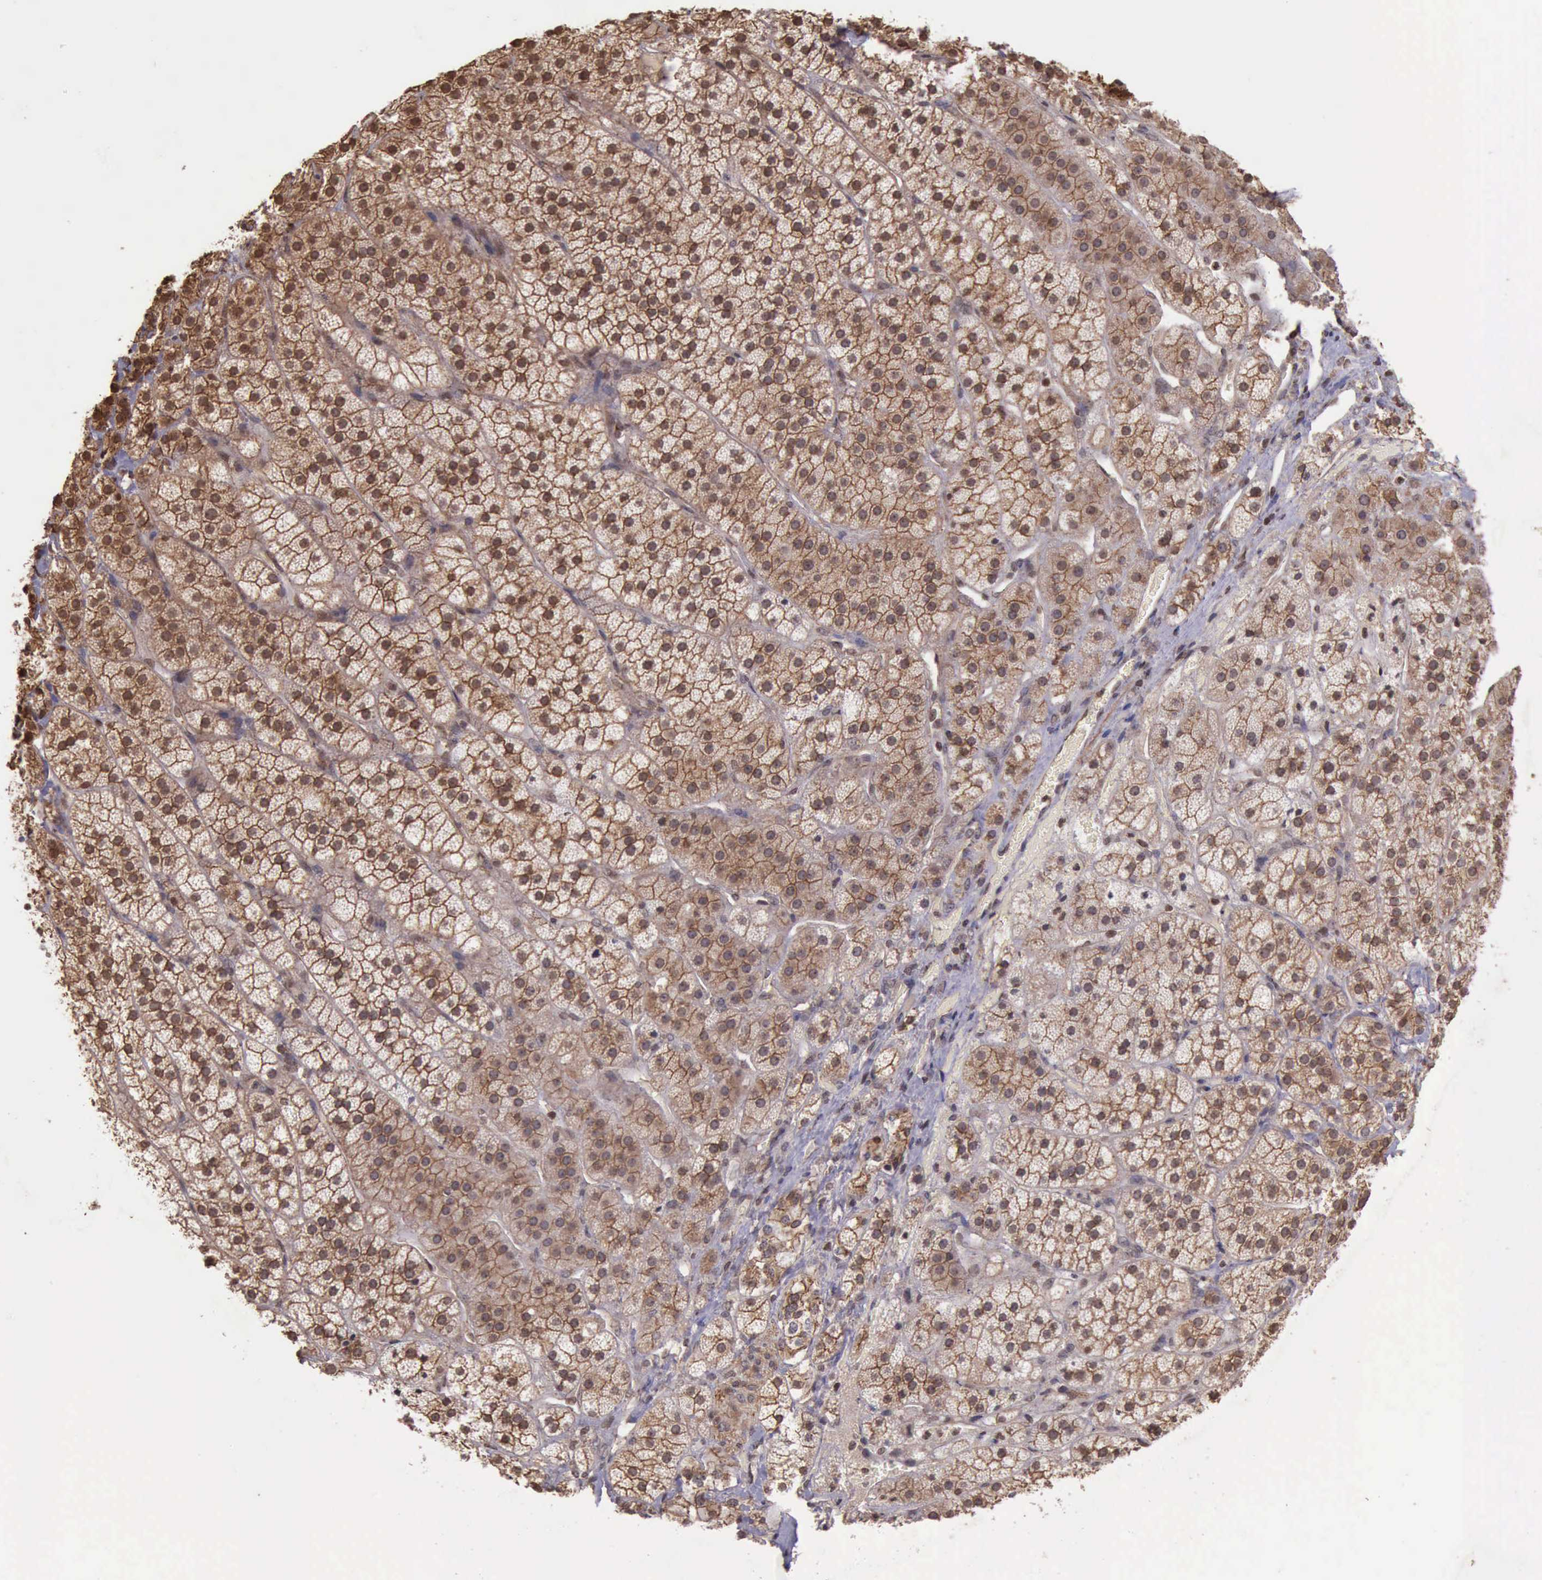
{"staining": {"intensity": "strong", "quantity": ">75%", "location": "cytoplasmic/membranous"}, "tissue": "adrenal gland", "cell_type": "Glandular cells", "image_type": "normal", "snomed": [{"axis": "morphology", "description": "Normal tissue, NOS"}, {"axis": "topography", "description": "Adrenal gland"}], "caption": "Benign adrenal gland demonstrates strong cytoplasmic/membranous expression in approximately >75% of glandular cells, visualized by immunohistochemistry. The staining was performed using DAB (3,3'-diaminobenzidine), with brown indicating positive protein expression. Nuclei are stained blue with hematoxylin.", "gene": "CTNNB1", "patient": {"sex": "female", "age": 44}}